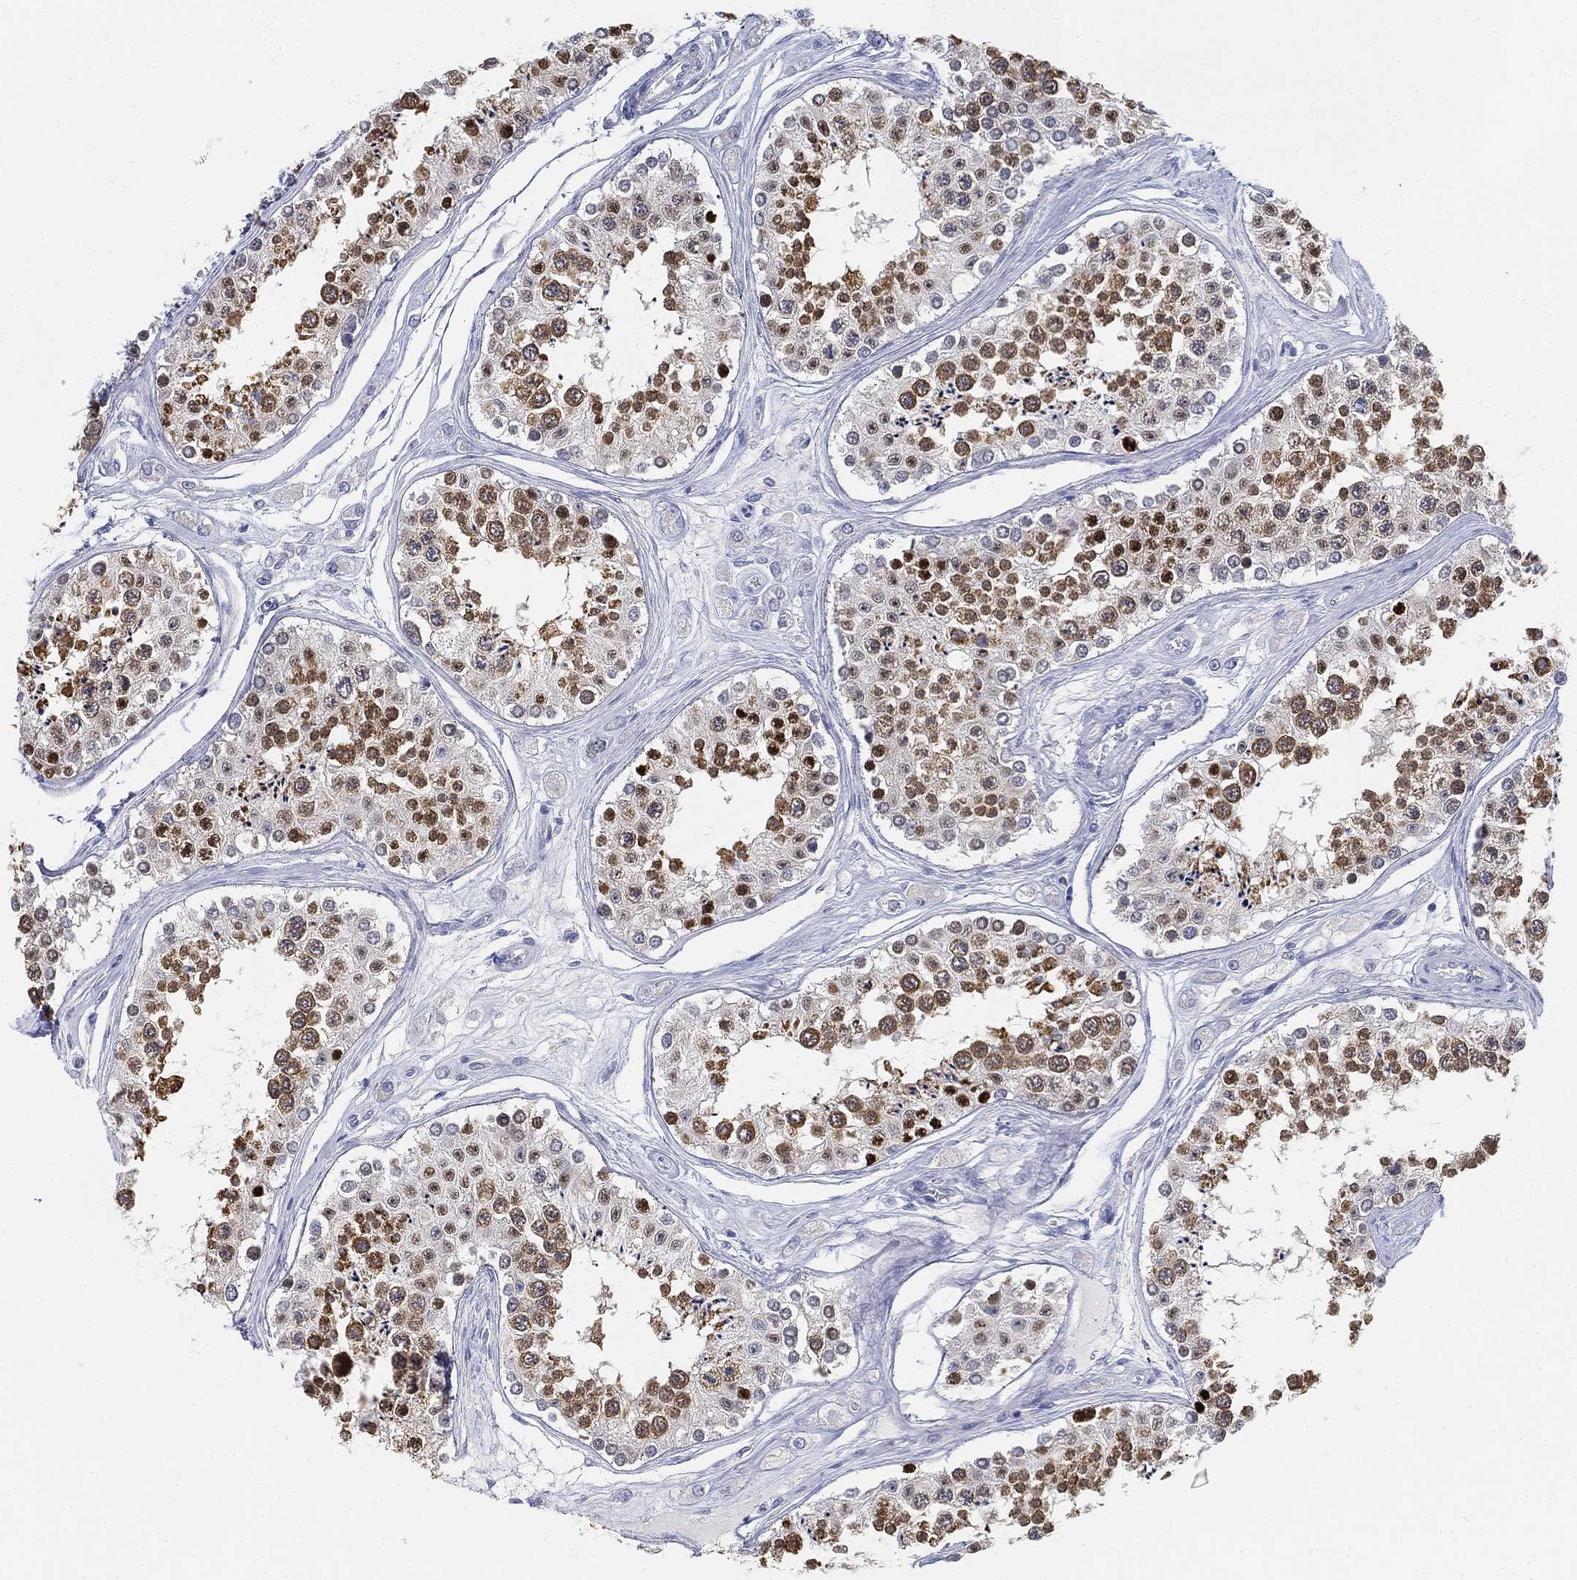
{"staining": {"intensity": "strong", "quantity": "<25%", "location": "cytoplasmic/membranous,nuclear"}, "tissue": "testis", "cell_type": "Cells in seminiferous ducts", "image_type": "normal", "snomed": [{"axis": "morphology", "description": "Normal tissue, NOS"}, {"axis": "topography", "description": "Testis"}], "caption": "Testis stained with immunohistochemistry (IHC) displays strong cytoplasmic/membranous,nuclear staining in approximately <25% of cells in seminiferous ducts. (brown staining indicates protein expression, while blue staining denotes nuclei).", "gene": "GCNA", "patient": {"sex": "male", "age": 25}}